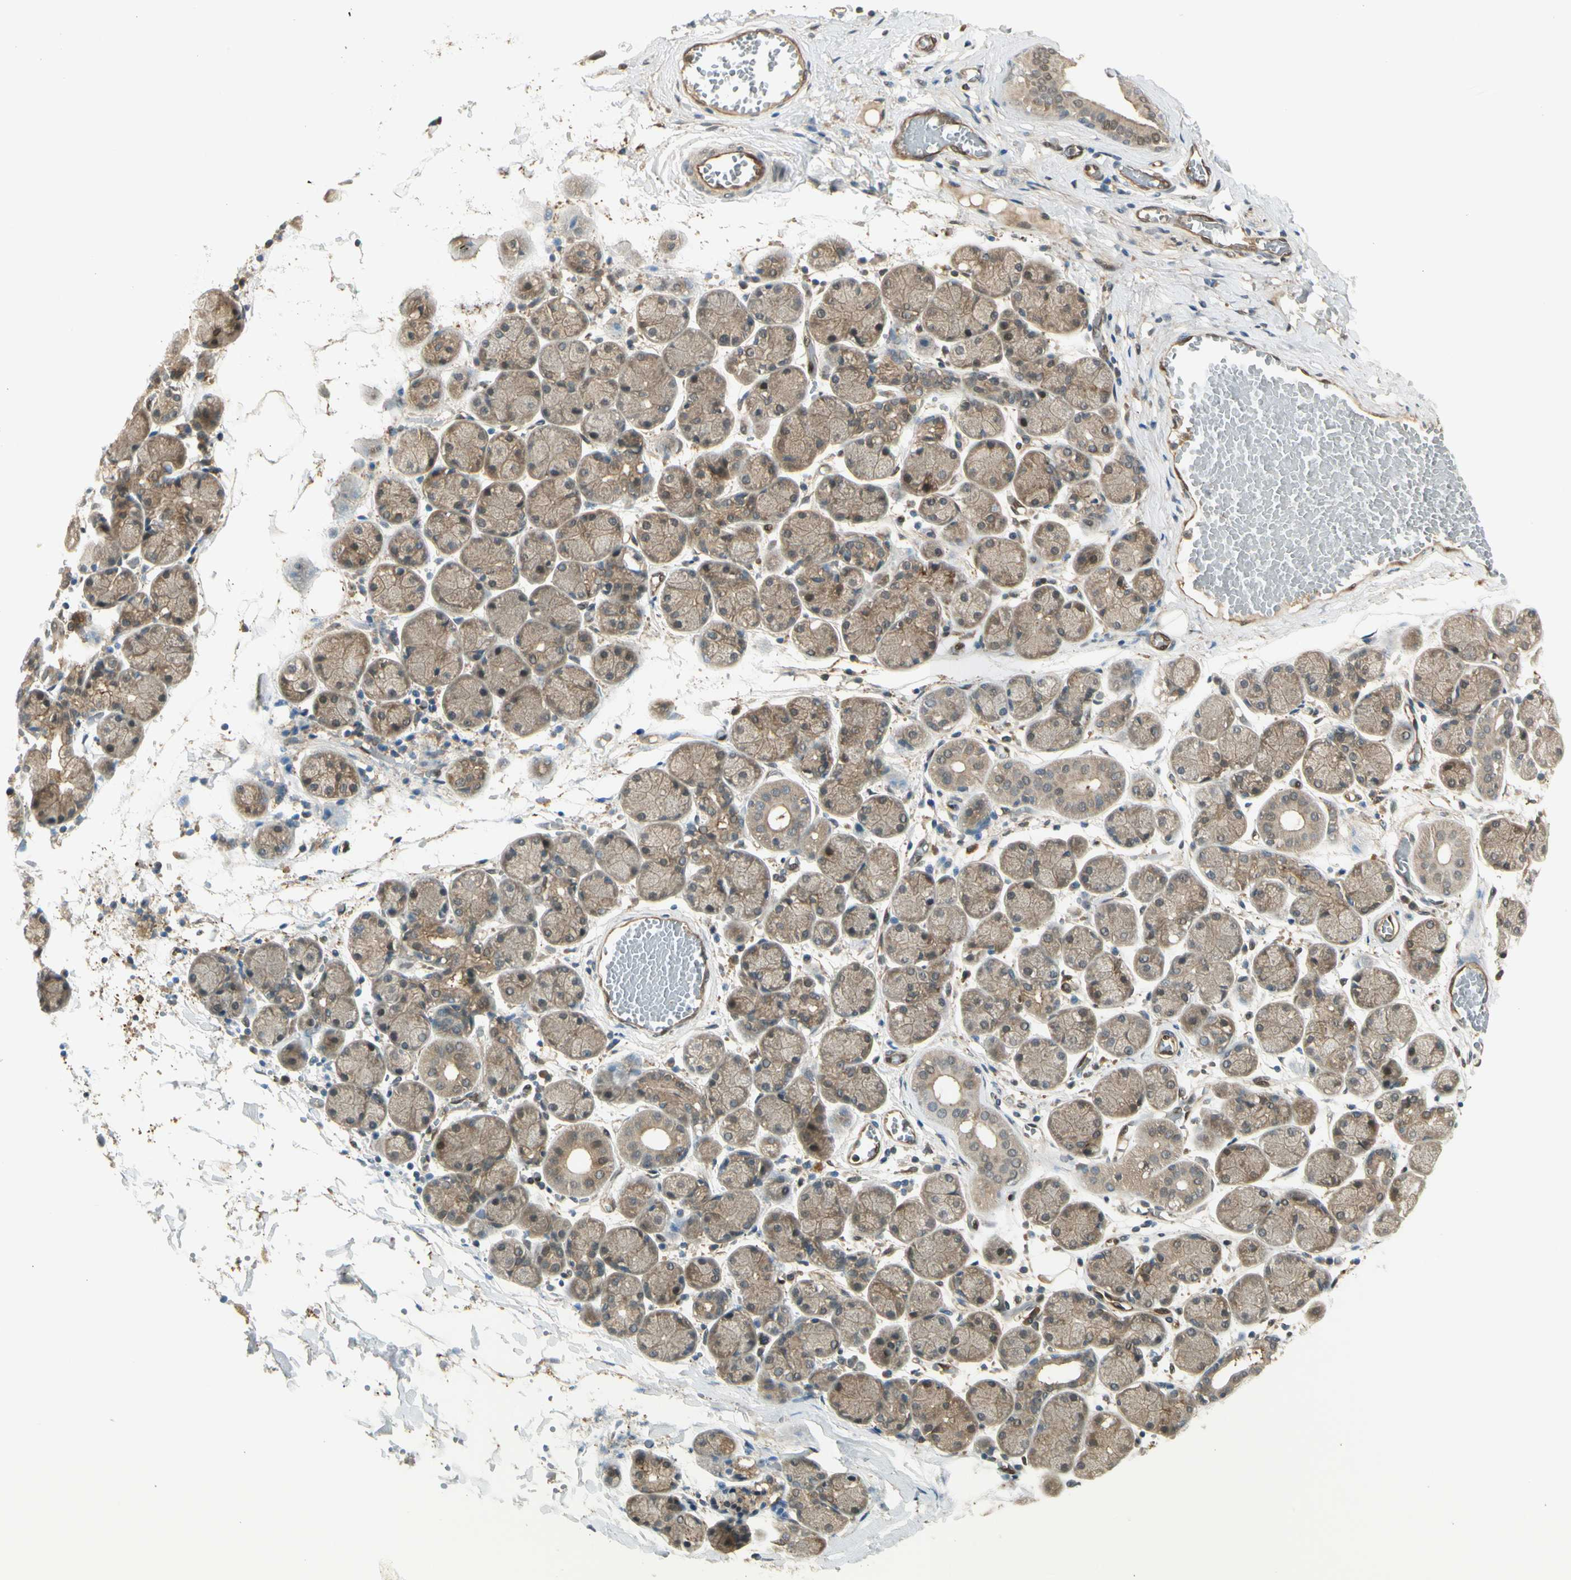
{"staining": {"intensity": "moderate", "quantity": ">75%", "location": "cytoplasmic/membranous,nuclear"}, "tissue": "salivary gland", "cell_type": "Glandular cells", "image_type": "normal", "snomed": [{"axis": "morphology", "description": "Normal tissue, NOS"}, {"axis": "topography", "description": "Salivary gland"}], "caption": "IHC staining of benign salivary gland, which reveals medium levels of moderate cytoplasmic/membranous,nuclear positivity in approximately >75% of glandular cells indicating moderate cytoplasmic/membranous,nuclear protein staining. The staining was performed using DAB (brown) for protein detection and nuclei were counterstained in hematoxylin (blue).", "gene": "SERPINB6", "patient": {"sex": "female", "age": 24}}